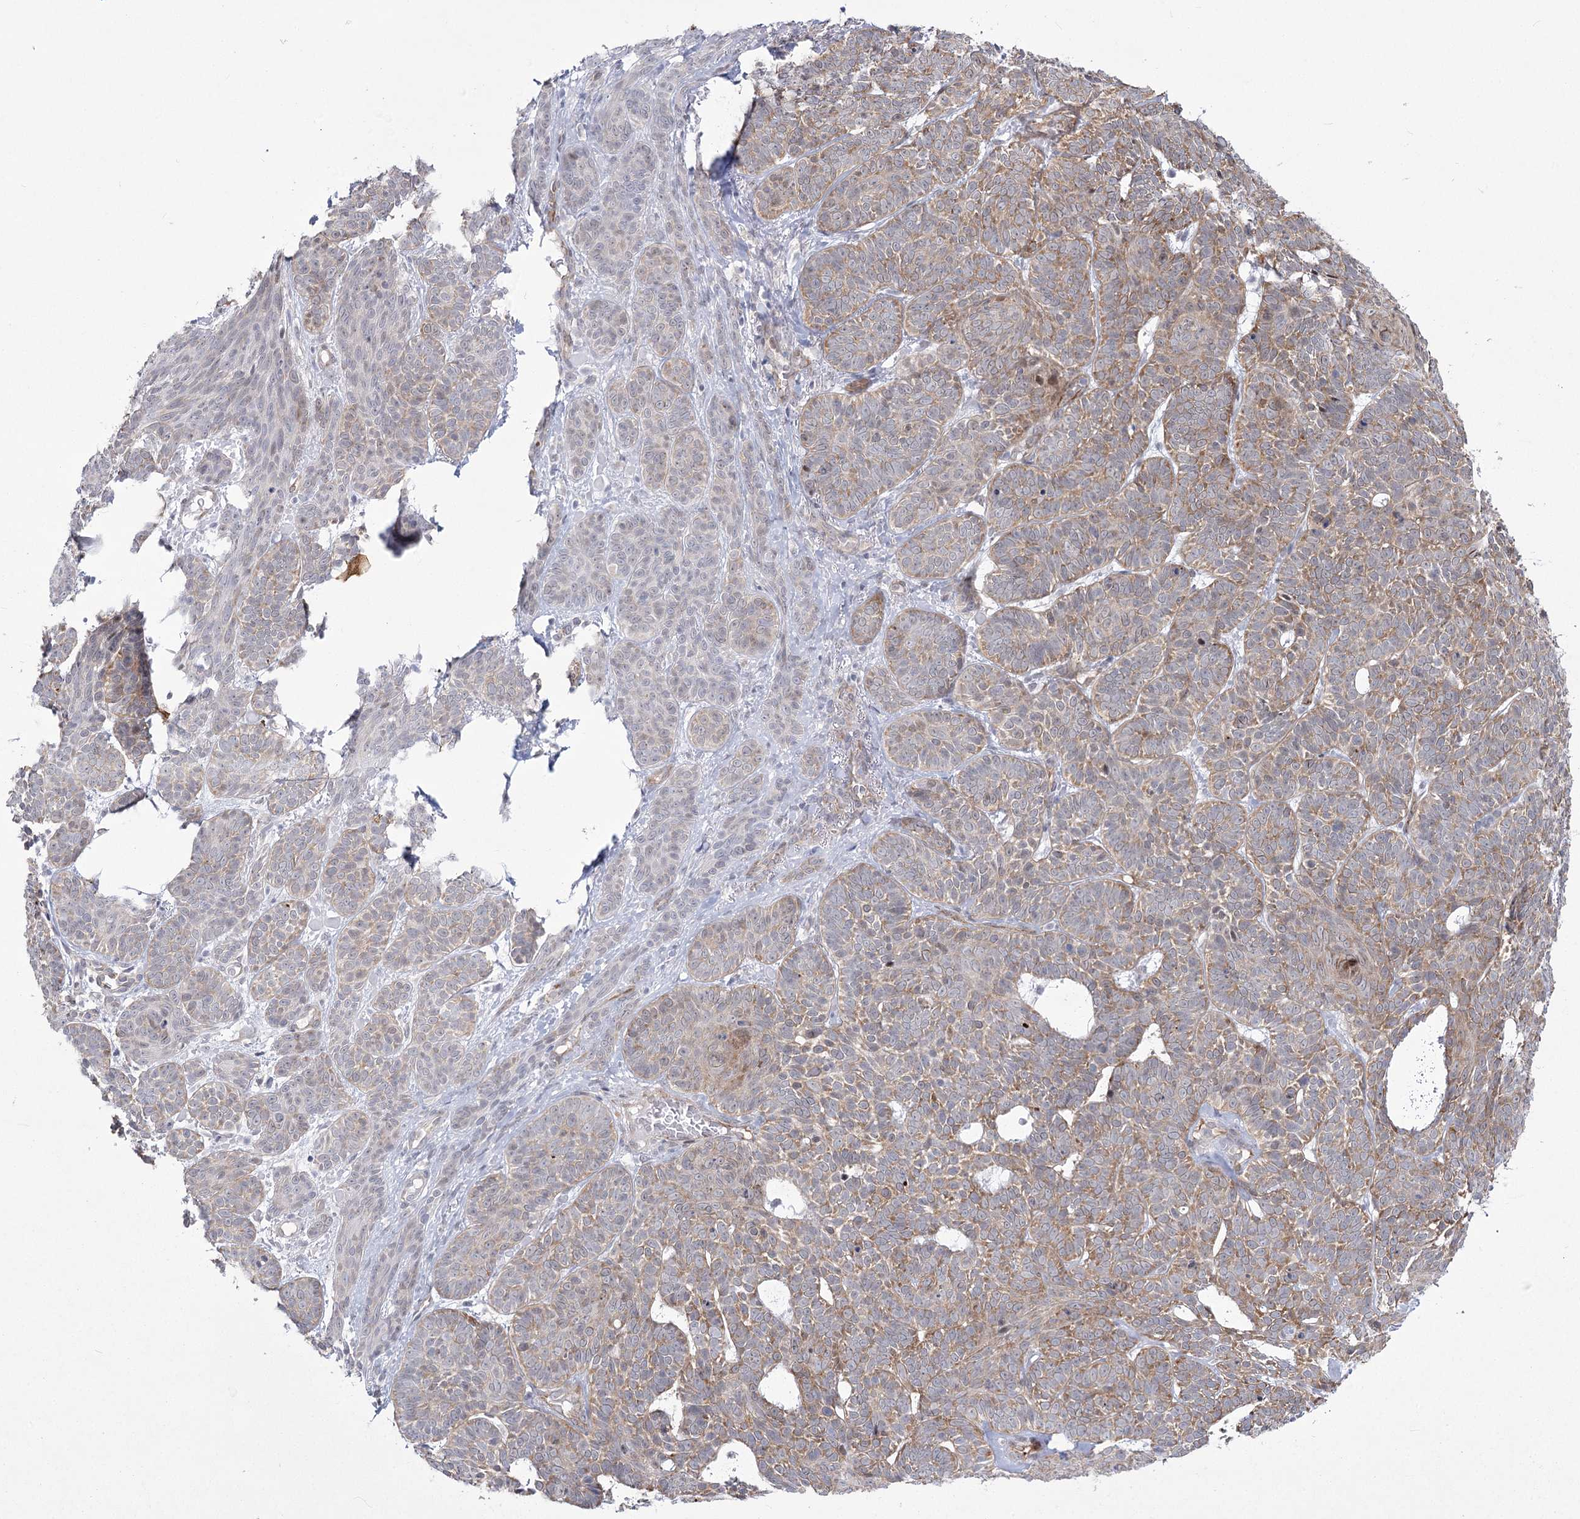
{"staining": {"intensity": "moderate", "quantity": "25%-75%", "location": "cytoplasmic/membranous"}, "tissue": "skin cancer", "cell_type": "Tumor cells", "image_type": "cancer", "snomed": [{"axis": "morphology", "description": "Basal cell carcinoma"}, {"axis": "topography", "description": "Skin"}], "caption": "Protein expression analysis of basal cell carcinoma (skin) exhibits moderate cytoplasmic/membranous positivity in approximately 25%-75% of tumor cells. (Brightfield microscopy of DAB IHC at high magnification).", "gene": "YBX3", "patient": {"sex": "male", "age": 85}}